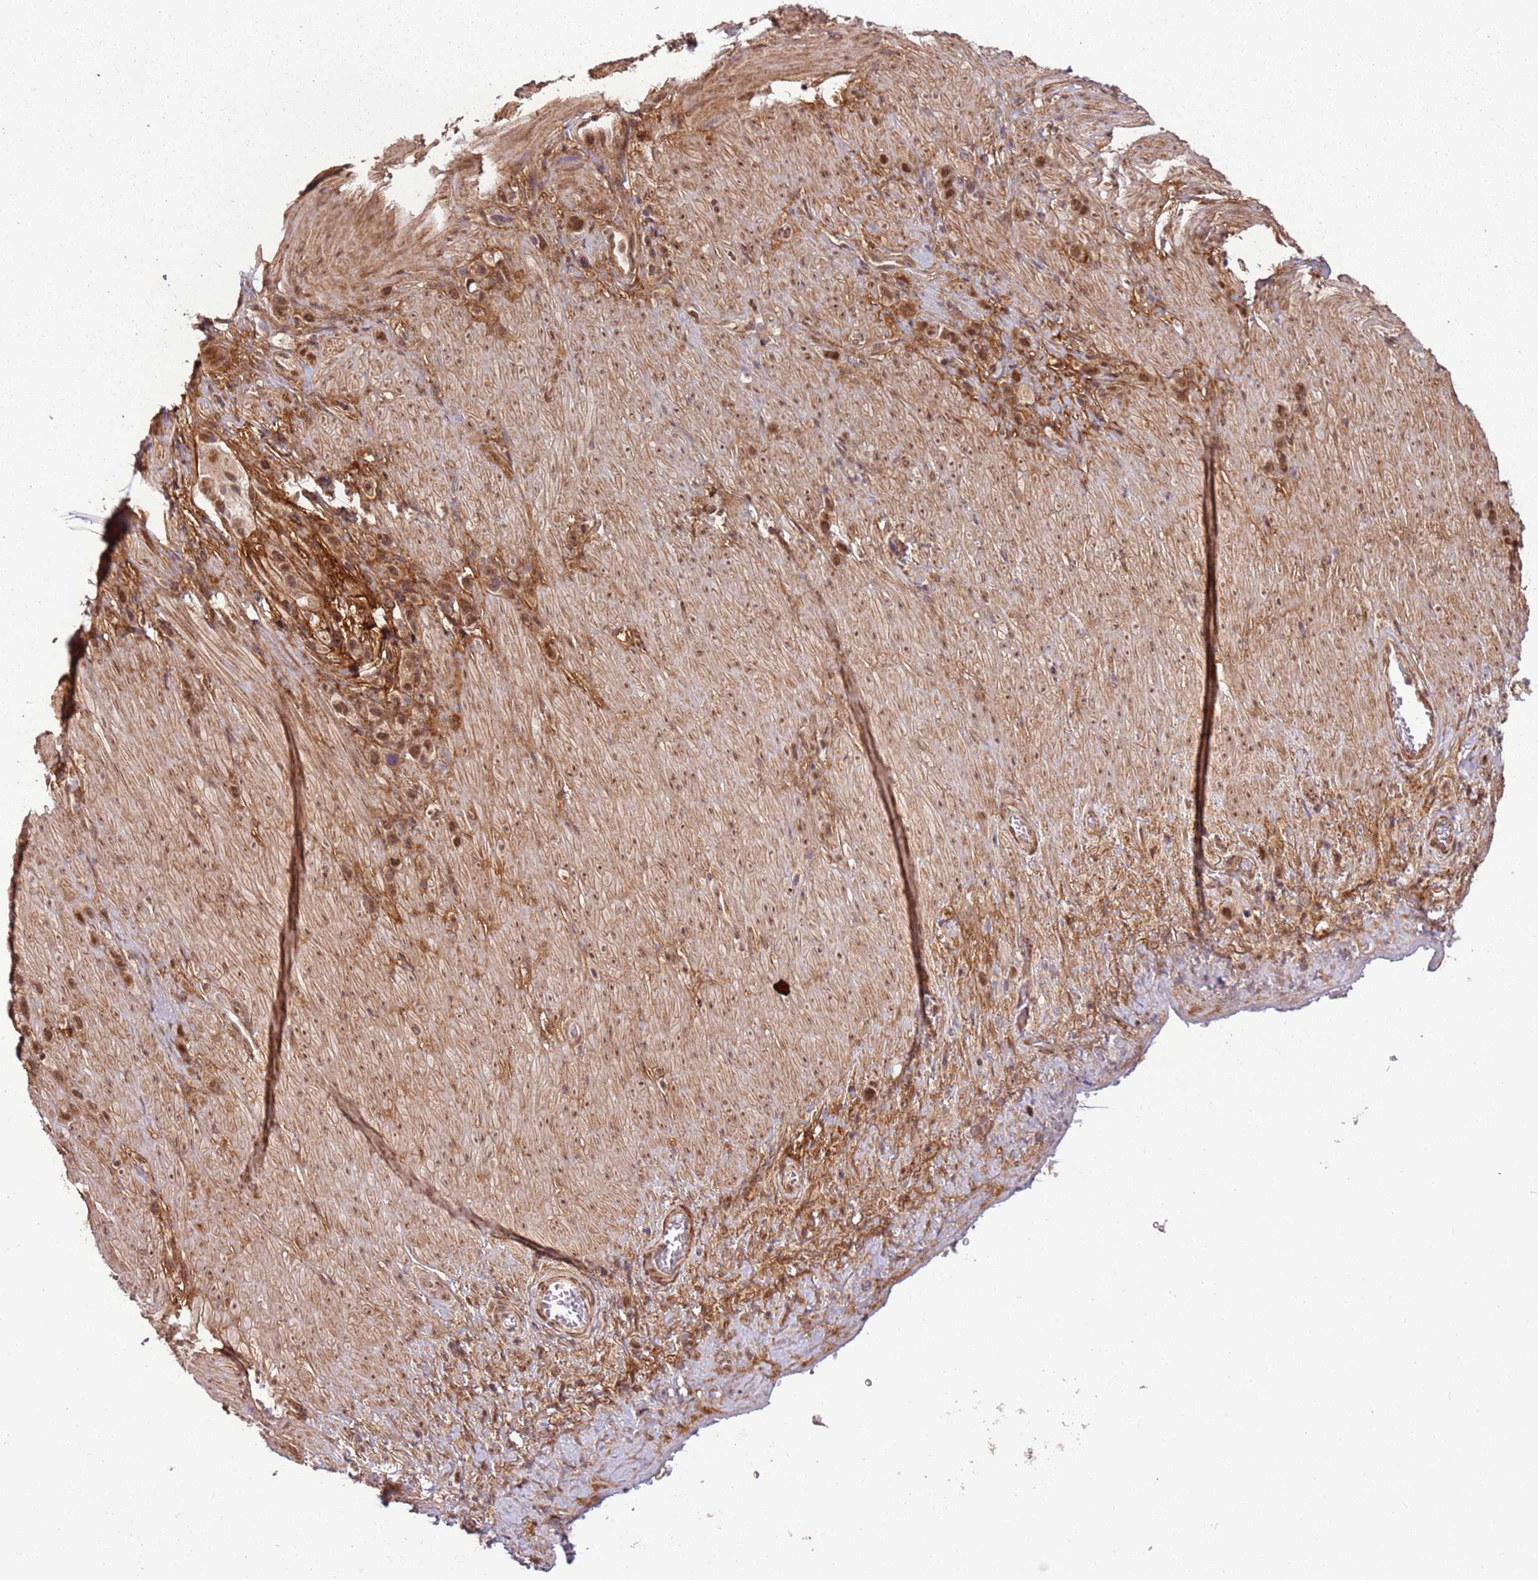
{"staining": {"intensity": "moderate", "quantity": ">75%", "location": "nuclear"}, "tissue": "stomach cancer", "cell_type": "Tumor cells", "image_type": "cancer", "snomed": [{"axis": "morphology", "description": "Adenocarcinoma, NOS"}, {"axis": "topography", "description": "Stomach"}], "caption": "An immunohistochemistry (IHC) micrograph of tumor tissue is shown. Protein staining in brown labels moderate nuclear positivity in adenocarcinoma (stomach) within tumor cells.", "gene": "POLR3H", "patient": {"sex": "female", "age": 65}}